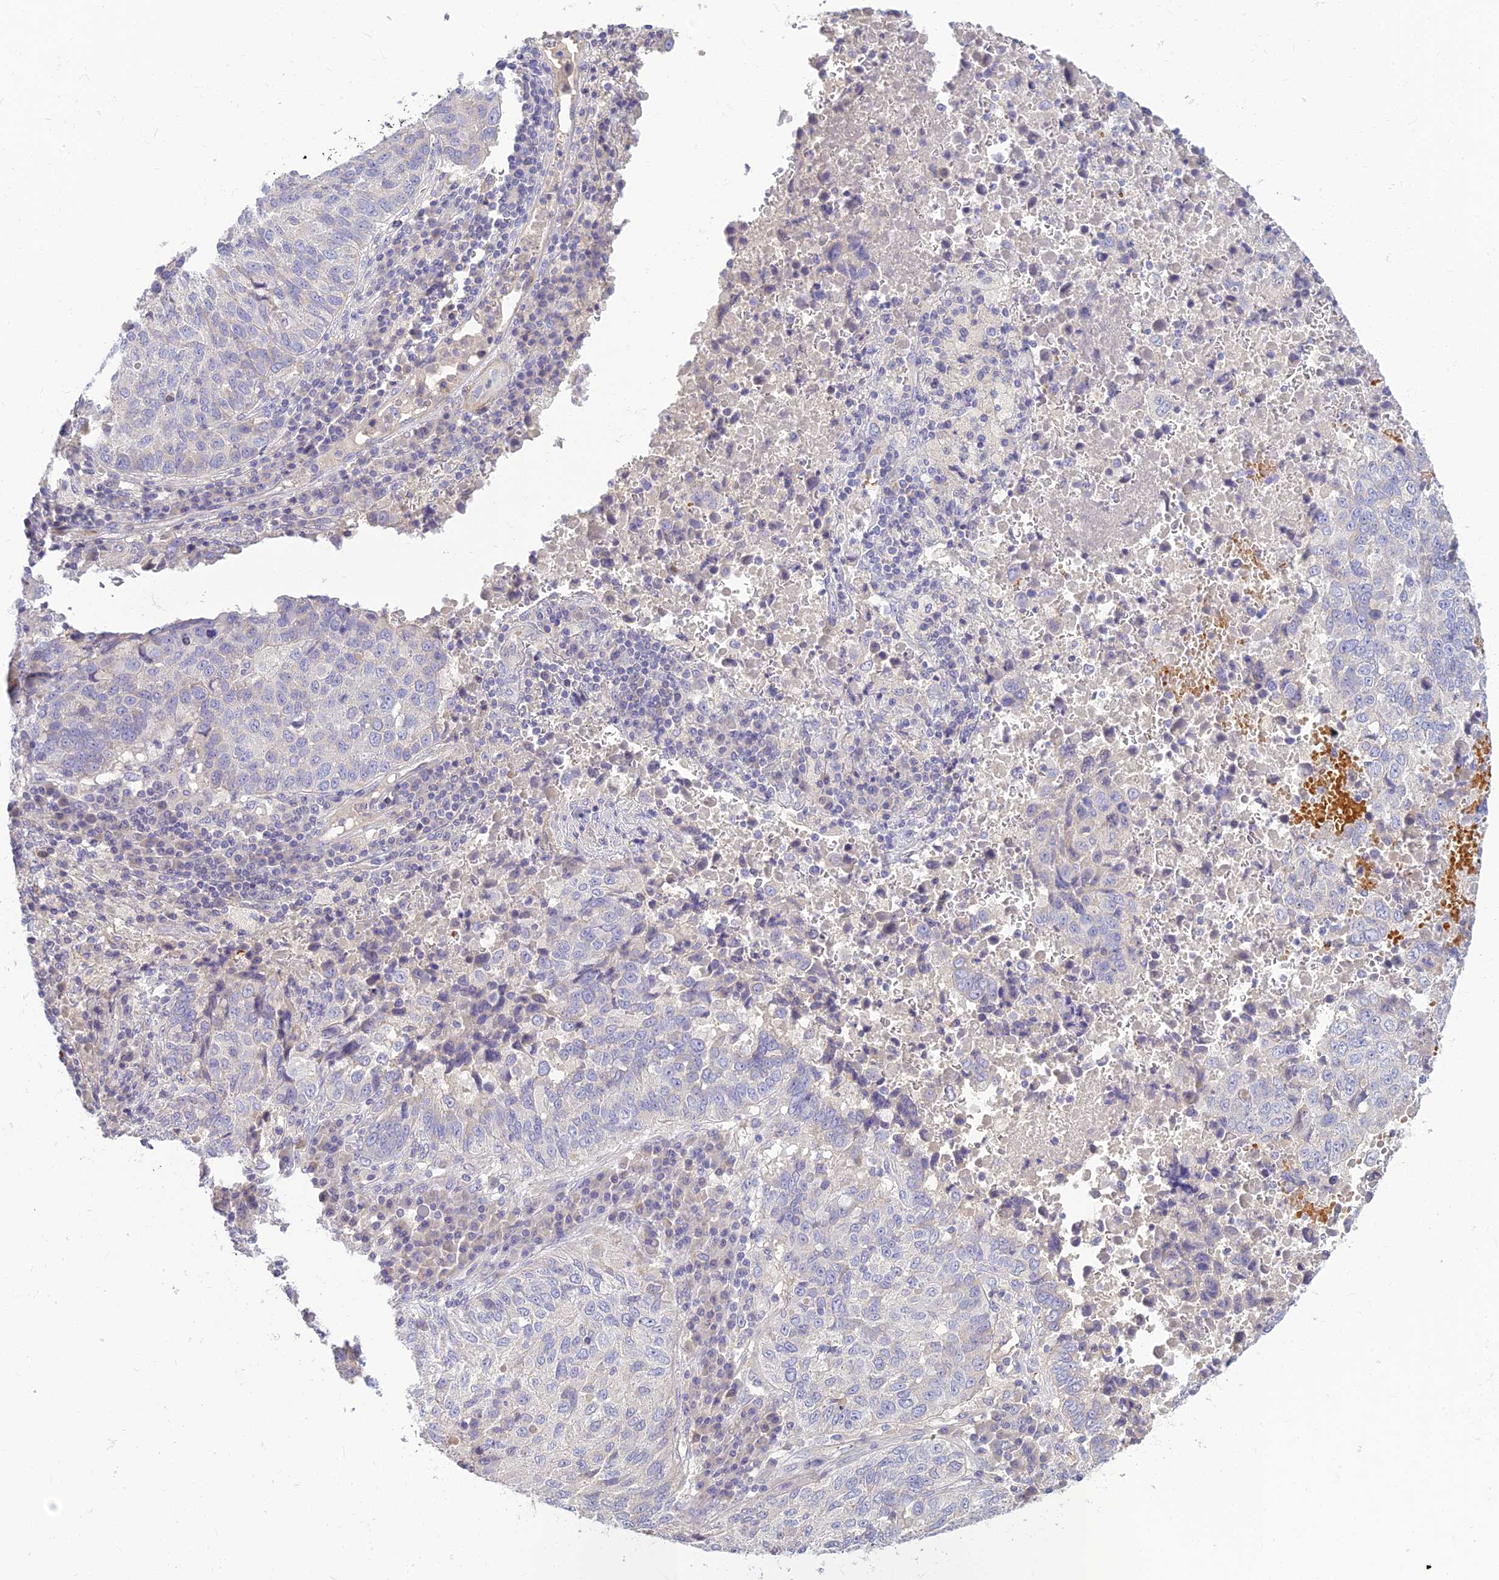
{"staining": {"intensity": "negative", "quantity": "none", "location": "none"}, "tissue": "lung cancer", "cell_type": "Tumor cells", "image_type": "cancer", "snomed": [{"axis": "morphology", "description": "Squamous cell carcinoma, NOS"}, {"axis": "topography", "description": "Lung"}], "caption": "High power microscopy micrograph of an immunohistochemistry (IHC) photomicrograph of squamous cell carcinoma (lung), revealing no significant staining in tumor cells.", "gene": "CLIP4", "patient": {"sex": "male", "age": 73}}